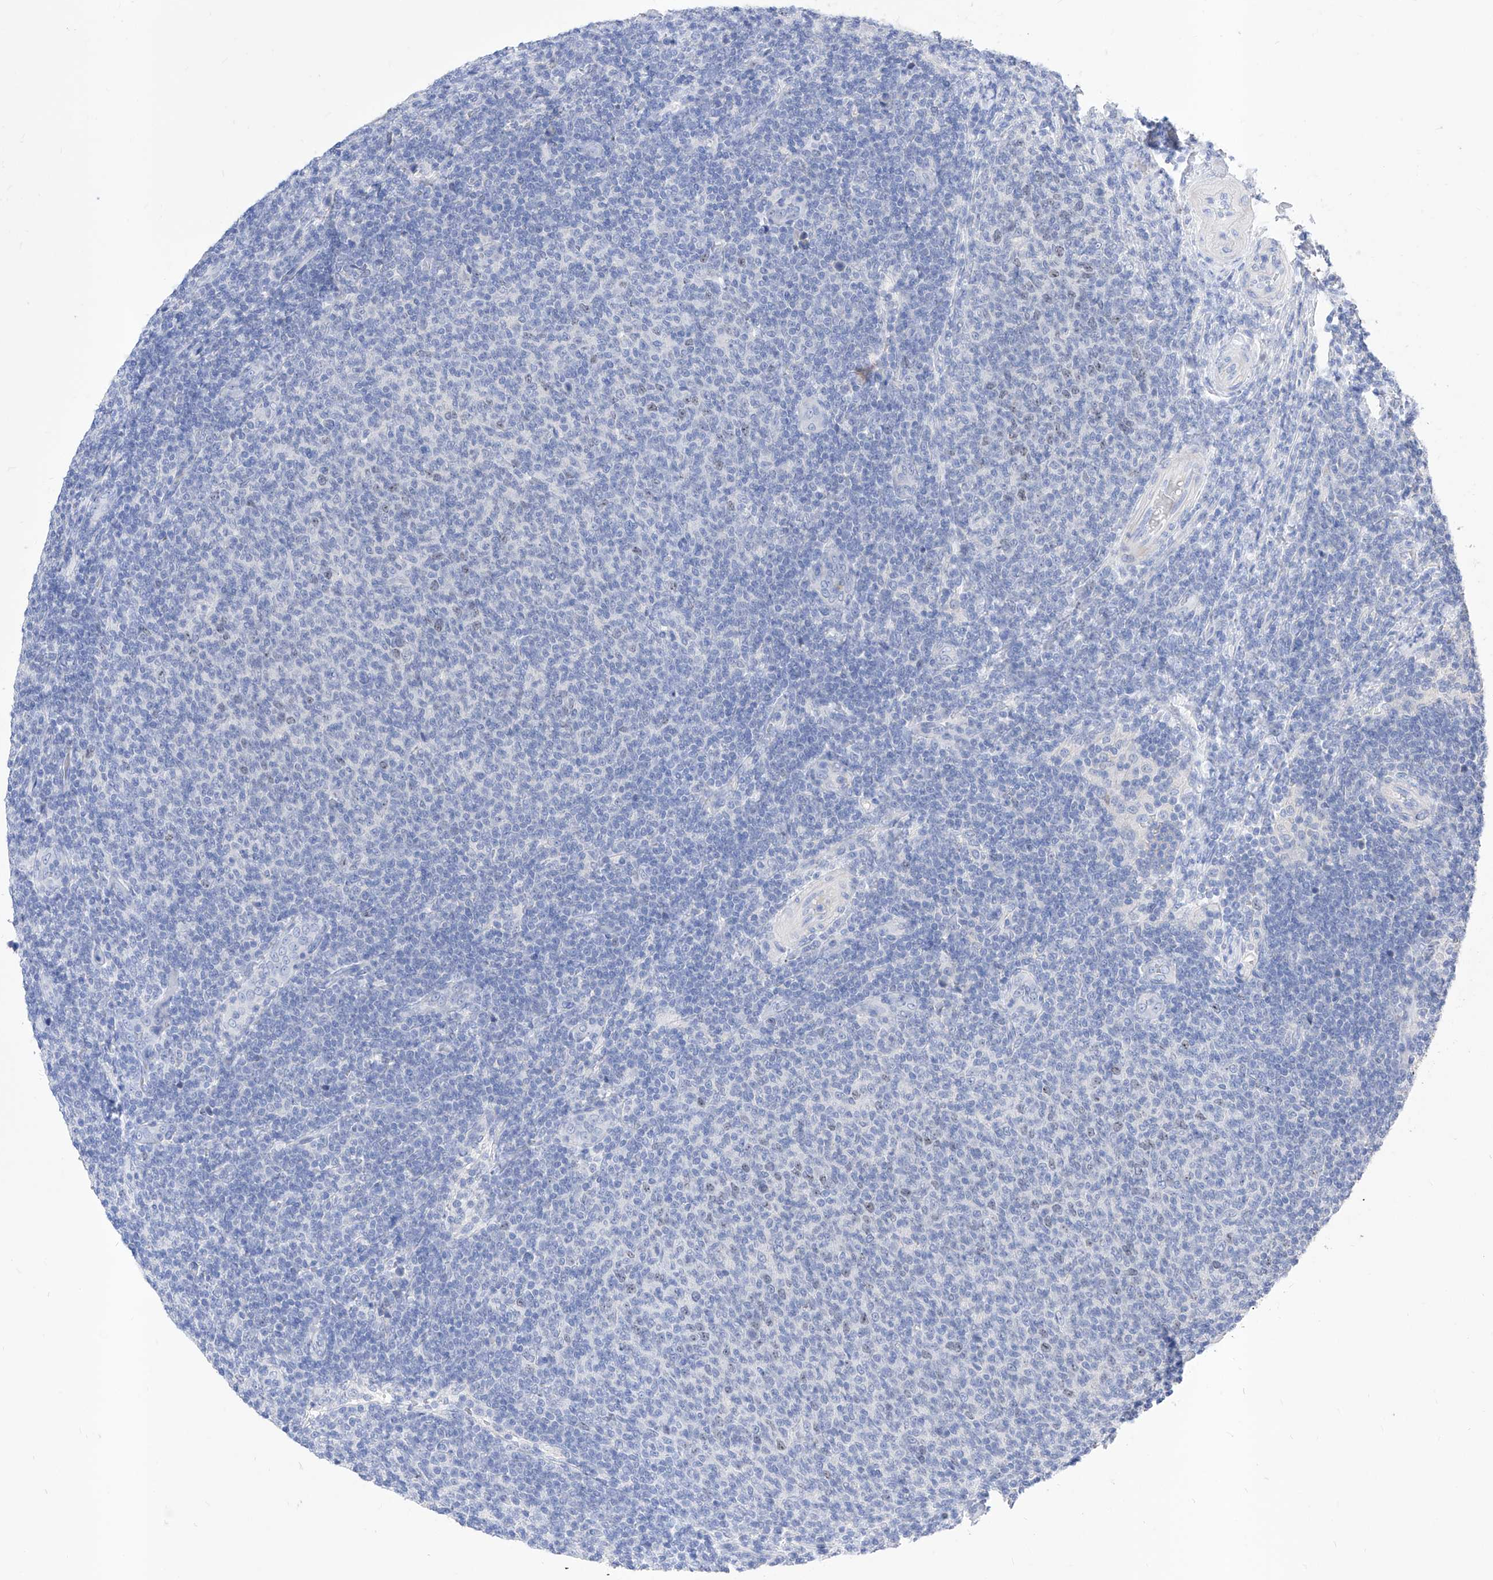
{"staining": {"intensity": "negative", "quantity": "none", "location": "none"}, "tissue": "lymphoma", "cell_type": "Tumor cells", "image_type": "cancer", "snomed": [{"axis": "morphology", "description": "Malignant lymphoma, non-Hodgkin's type, Low grade"}, {"axis": "topography", "description": "Lymph node"}], "caption": "IHC image of neoplastic tissue: human lymphoma stained with DAB exhibits no significant protein expression in tumor cells.", "gene": "VAX1", "patient": {"sex": "male", "age": 66}}